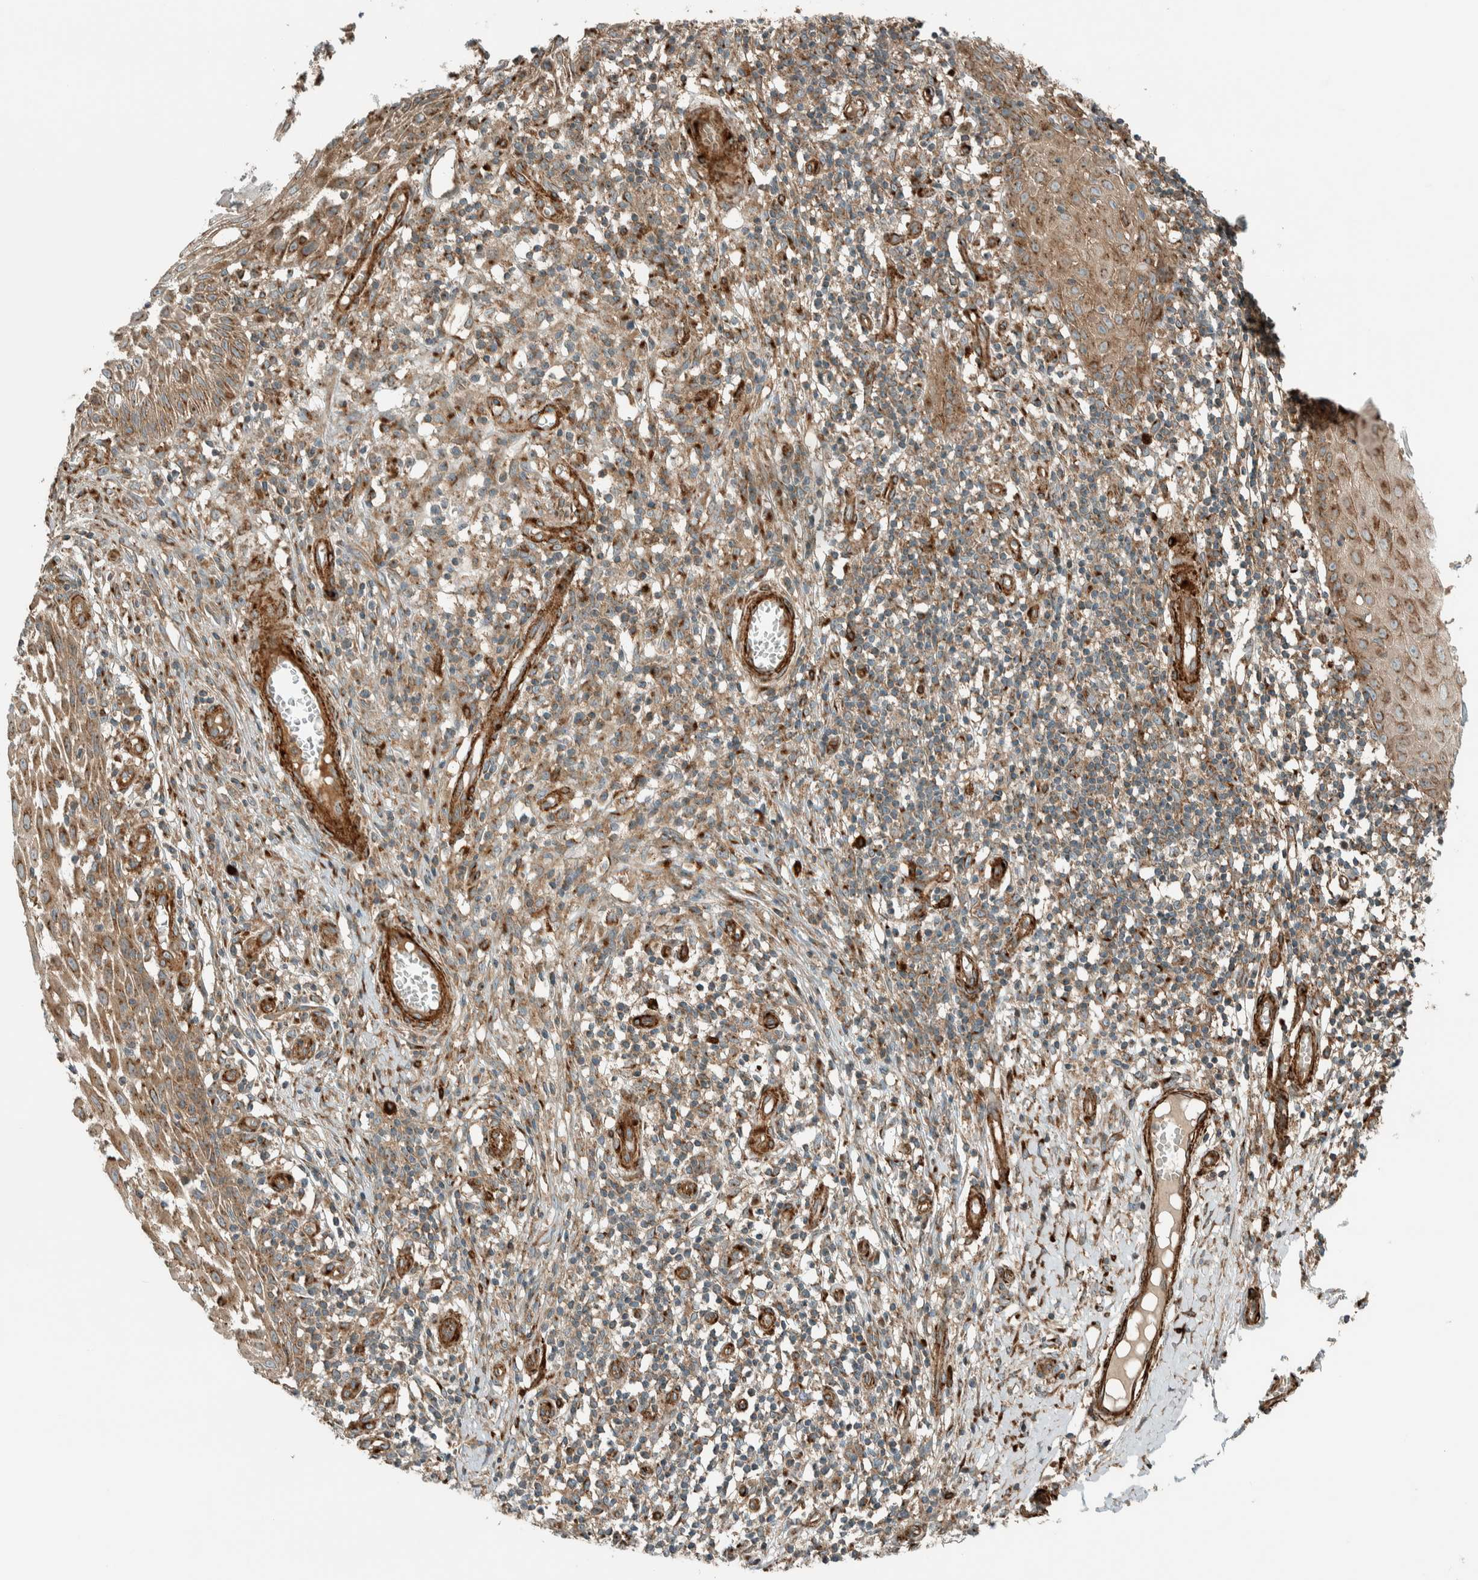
{"staining": {"intensity": "moderate", "quantity": ">75%", "location": "cytoplasmic/membranous"}, "tissue": "skin cancer", "cell_type": "Tumor cells", "image_type": "cancer", "snomed": [{"axis": "morphology", "description": "Squamous cell carcinoma, NOS"}, {"axis": "topography", "description": "Skin"}], "caption": "A histopathology image of human skin squamous cell carcinoma stained for a protein displays moderate cytoplasmic/membranous brown staining in tumor cells.", "gene": "EXOC7", "patient": {"sex": "female", "age": 73}}